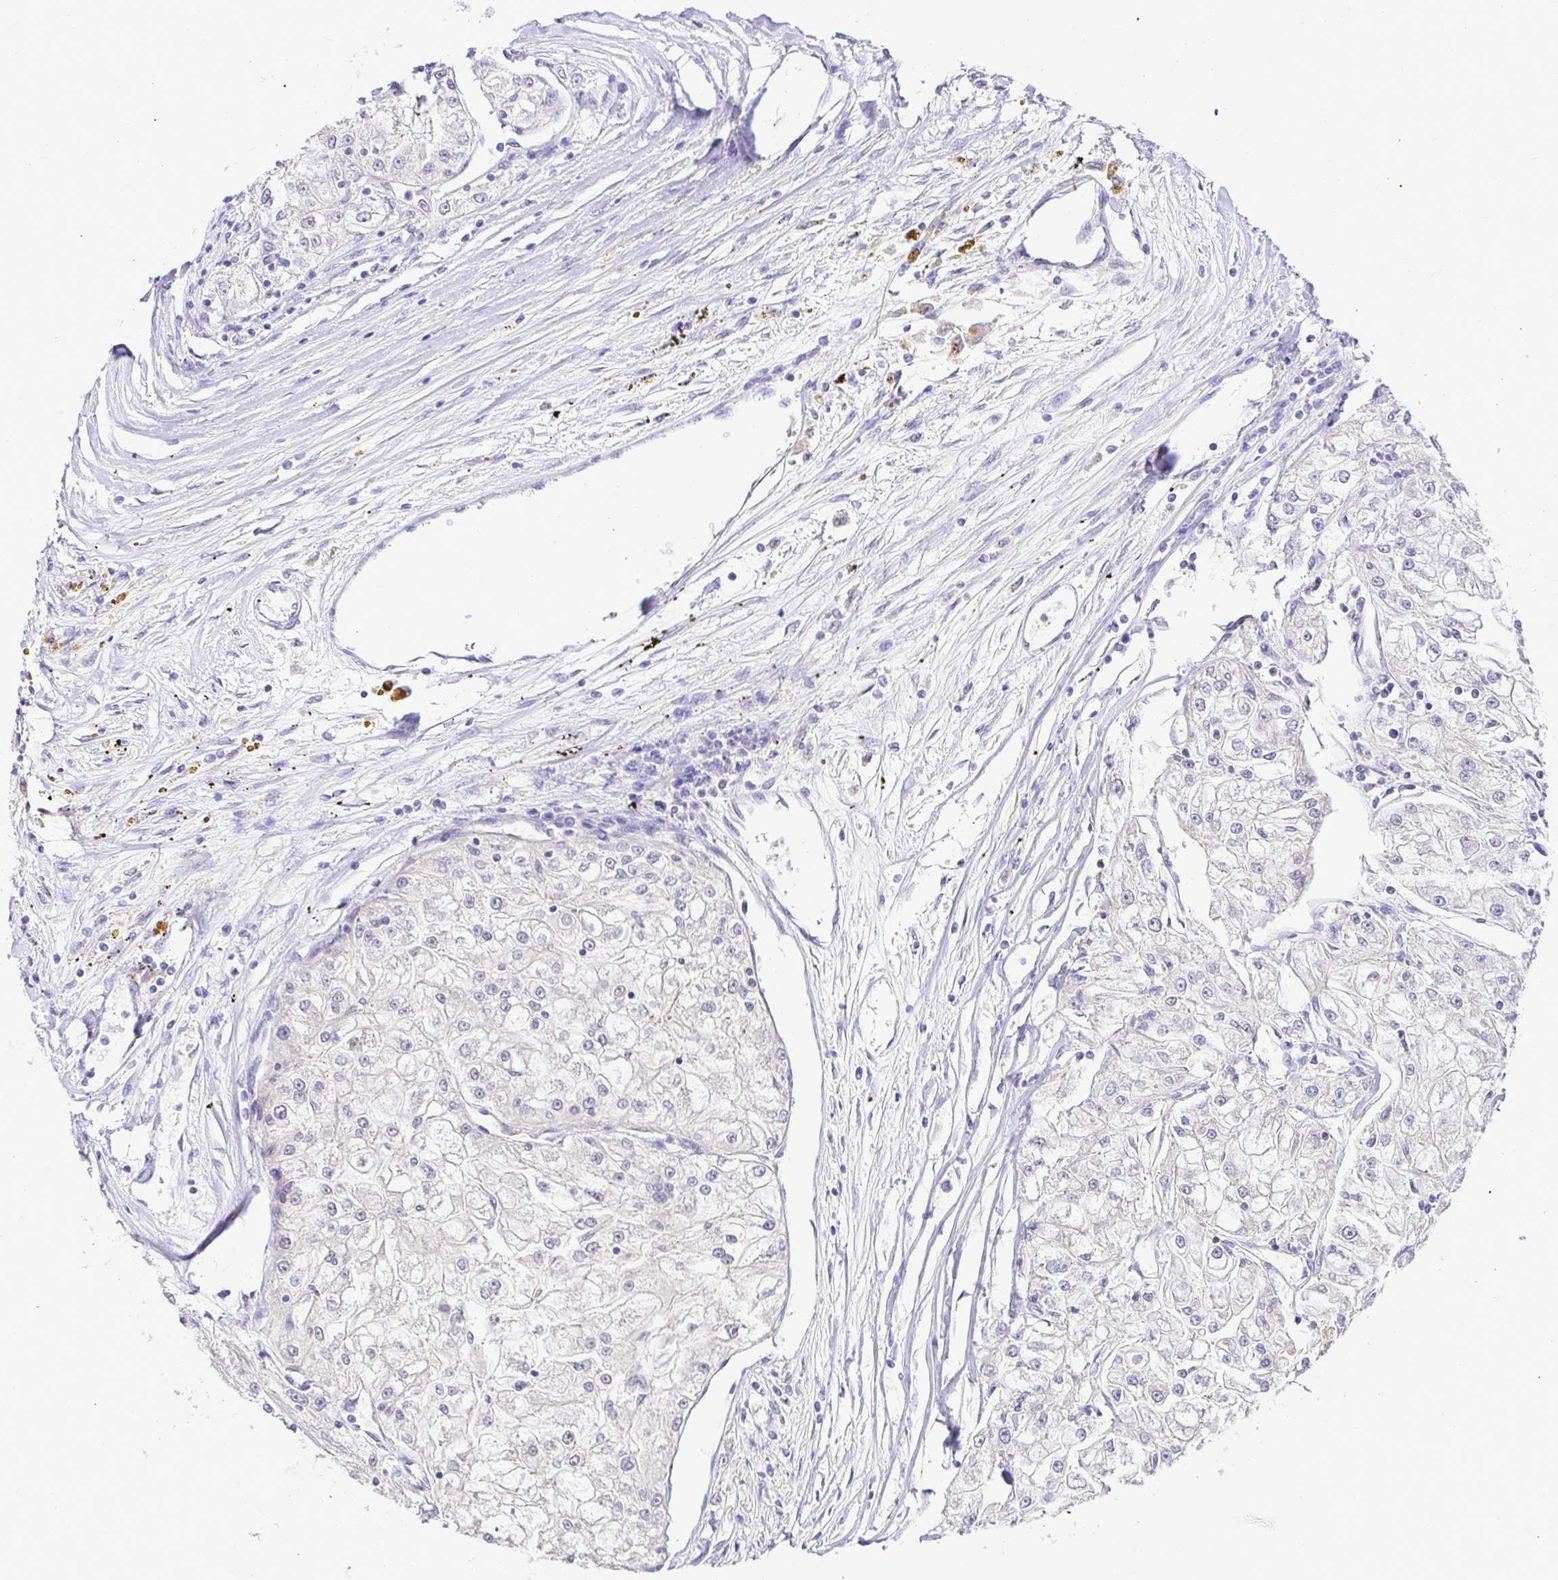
{"staining": {"intensity": "weak", "quantity": "<25%", "location": "cytoplasmic/membranous"}, "tissue": "renal cancer", "cell_type": "Tumor cells", "image_type": "cancer", "snomed": [{"axis": "morphology", "description": "Adenocarcinoma, NOS"}, {"axis": "topography", "description": "Kidney"}], "caption": "IHC of renal cancer (adenocarcinoma) reveals no positivity in tumor cells. (DAB (3,3'-diaminobenzidine) immunohistochemistry (IHC), high magnification).", "gene": "CDO1", "patient": {"sex": "female", "age": 72}}